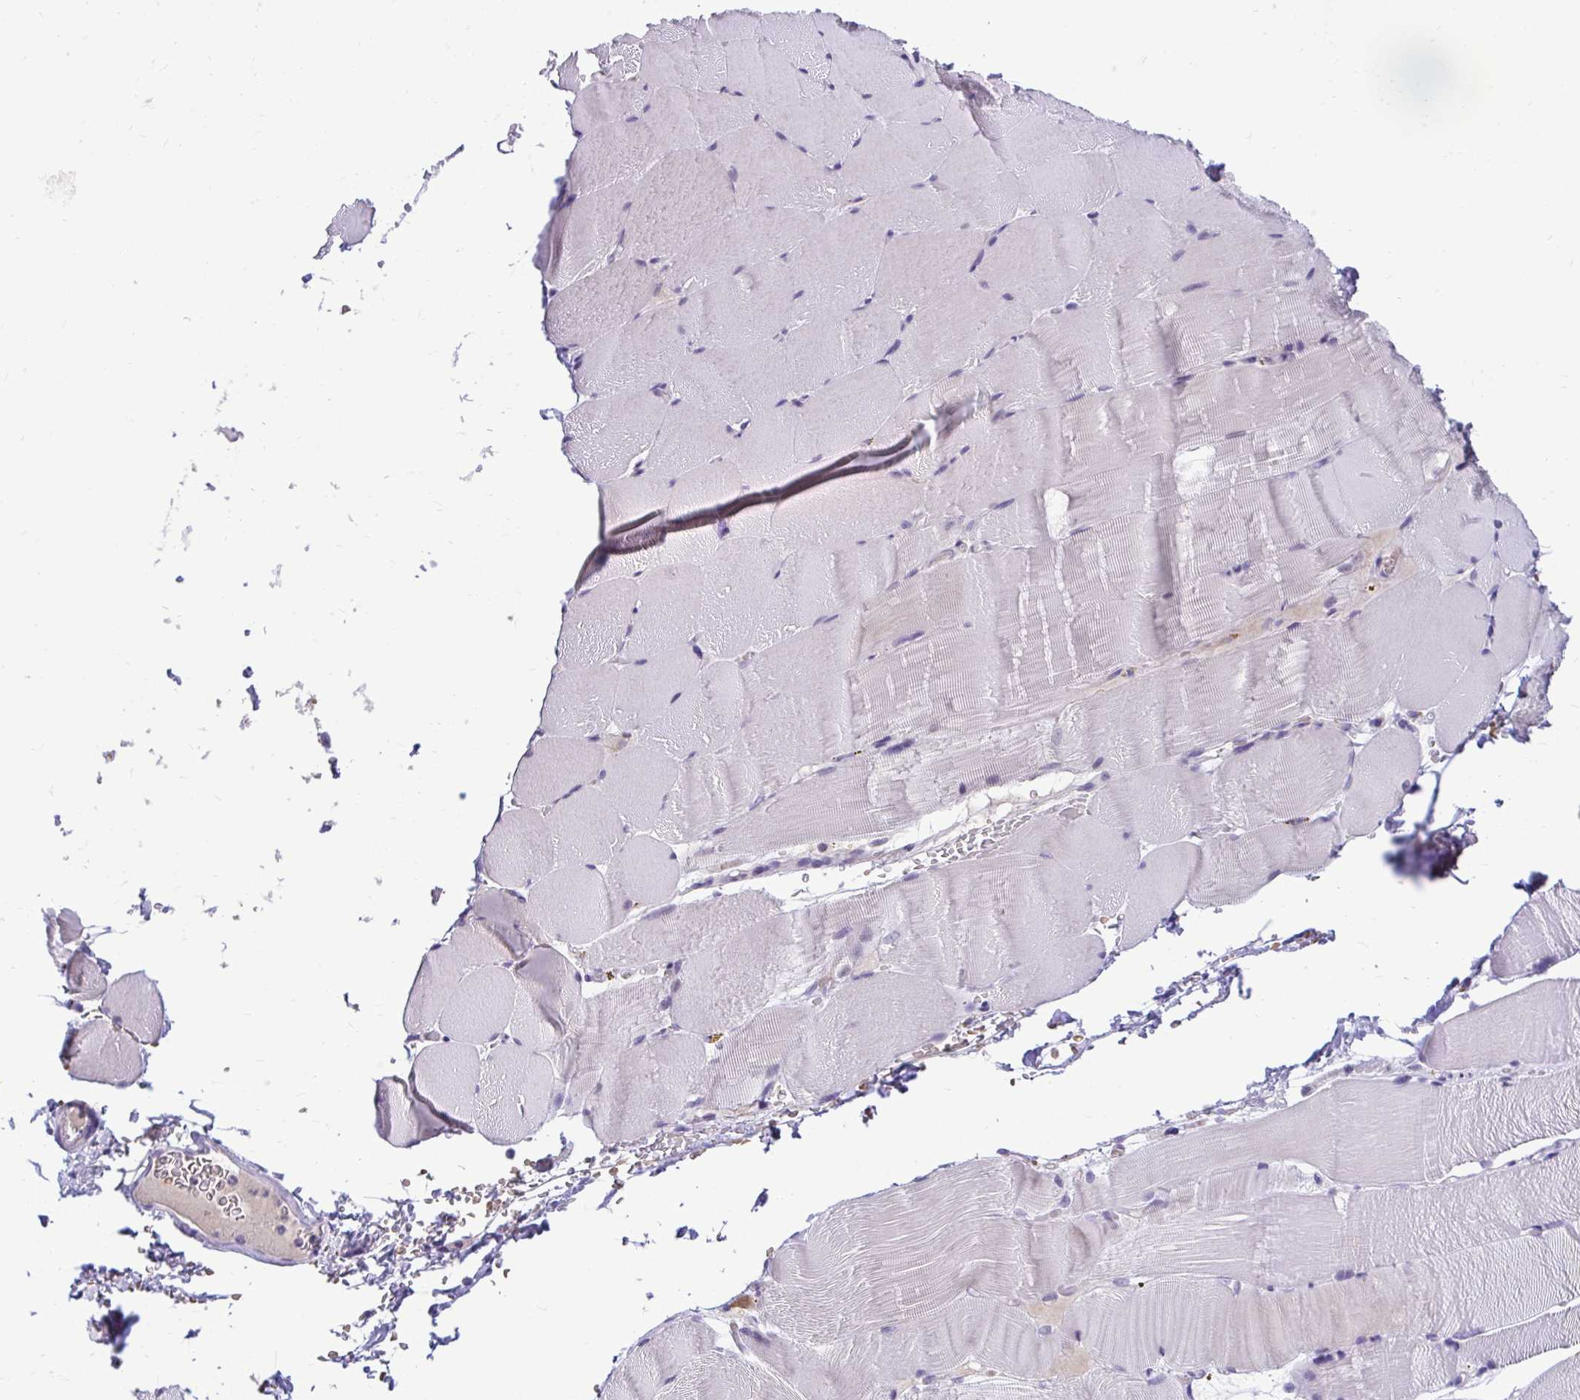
{"staining": {"intensity": "negative", "quantity": "none", "location": "none"}, "tissue": "skeletal muscle", "cell_type": "Myocytes", "image_type": "normal", "snomed": [{"axis": "morphology", "description": "Normal tissue, NOS"}, {"axis": "topography", "description": "Skeletal muscle"}], "caption": "Immunohistochemical staining of unremarkable skeletal muscle reveals no significant staining in myocytes. The staining is performed using DAB (3,3'-diaminobenzidine) brown chromogen with nuclei counter-stained in using hematoxylin.", "gene": "CDC20", "patient": {"sex": "female", "age": 37}}